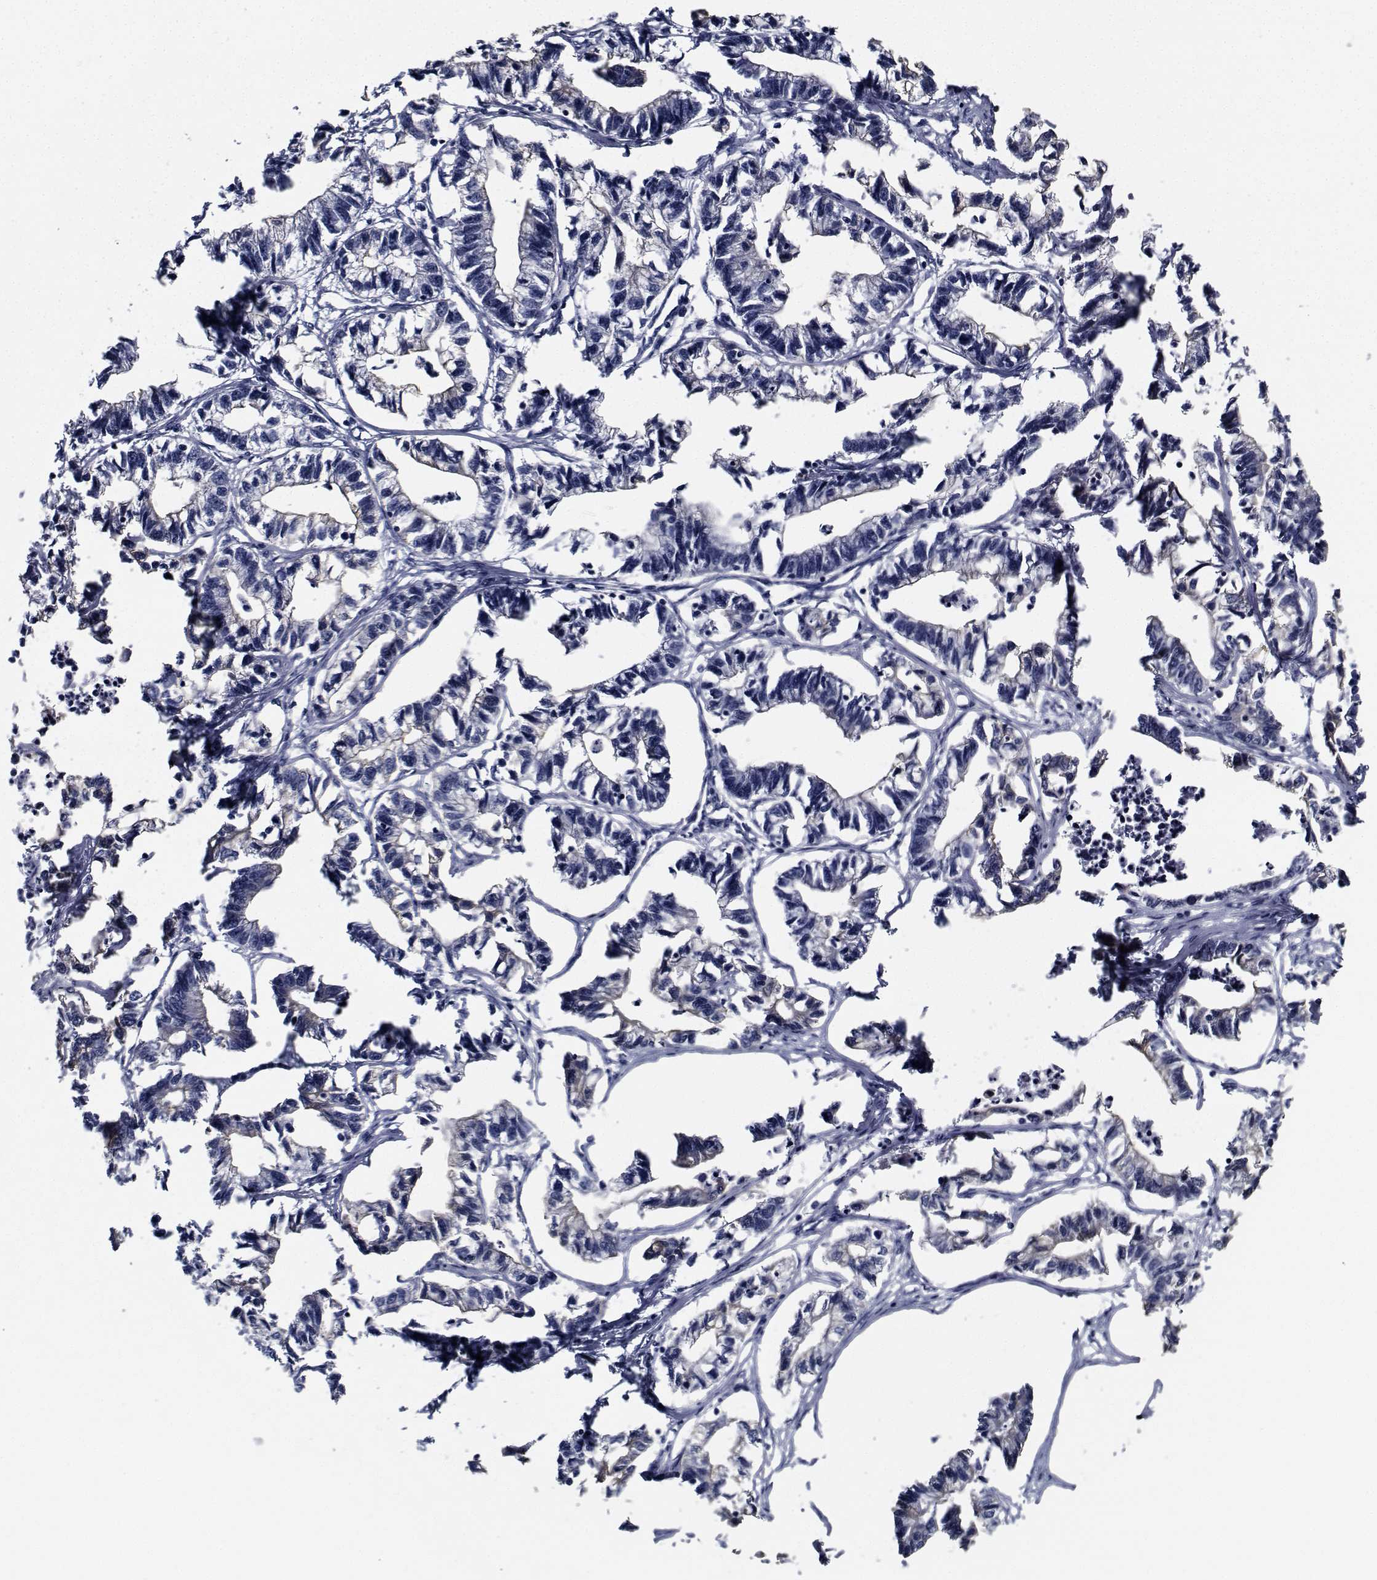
{"staining": {"intensity": "negative", "quantity": "none", "location": "none"}, "tissue": "stomach cancer", "cell_type": "Tumor cells", "image_type": "cancer", "snomed": [{"axis": "morphology", "description": "Adenocarcinoma, NOS"}, {"axis": "topography", "description": "Stomach"}], "caption": "The image demonstrates no significant expression in tumor cells of stomach cancer.", "gene": "NVL", "patient": {"sex": "male", "age": 83}}